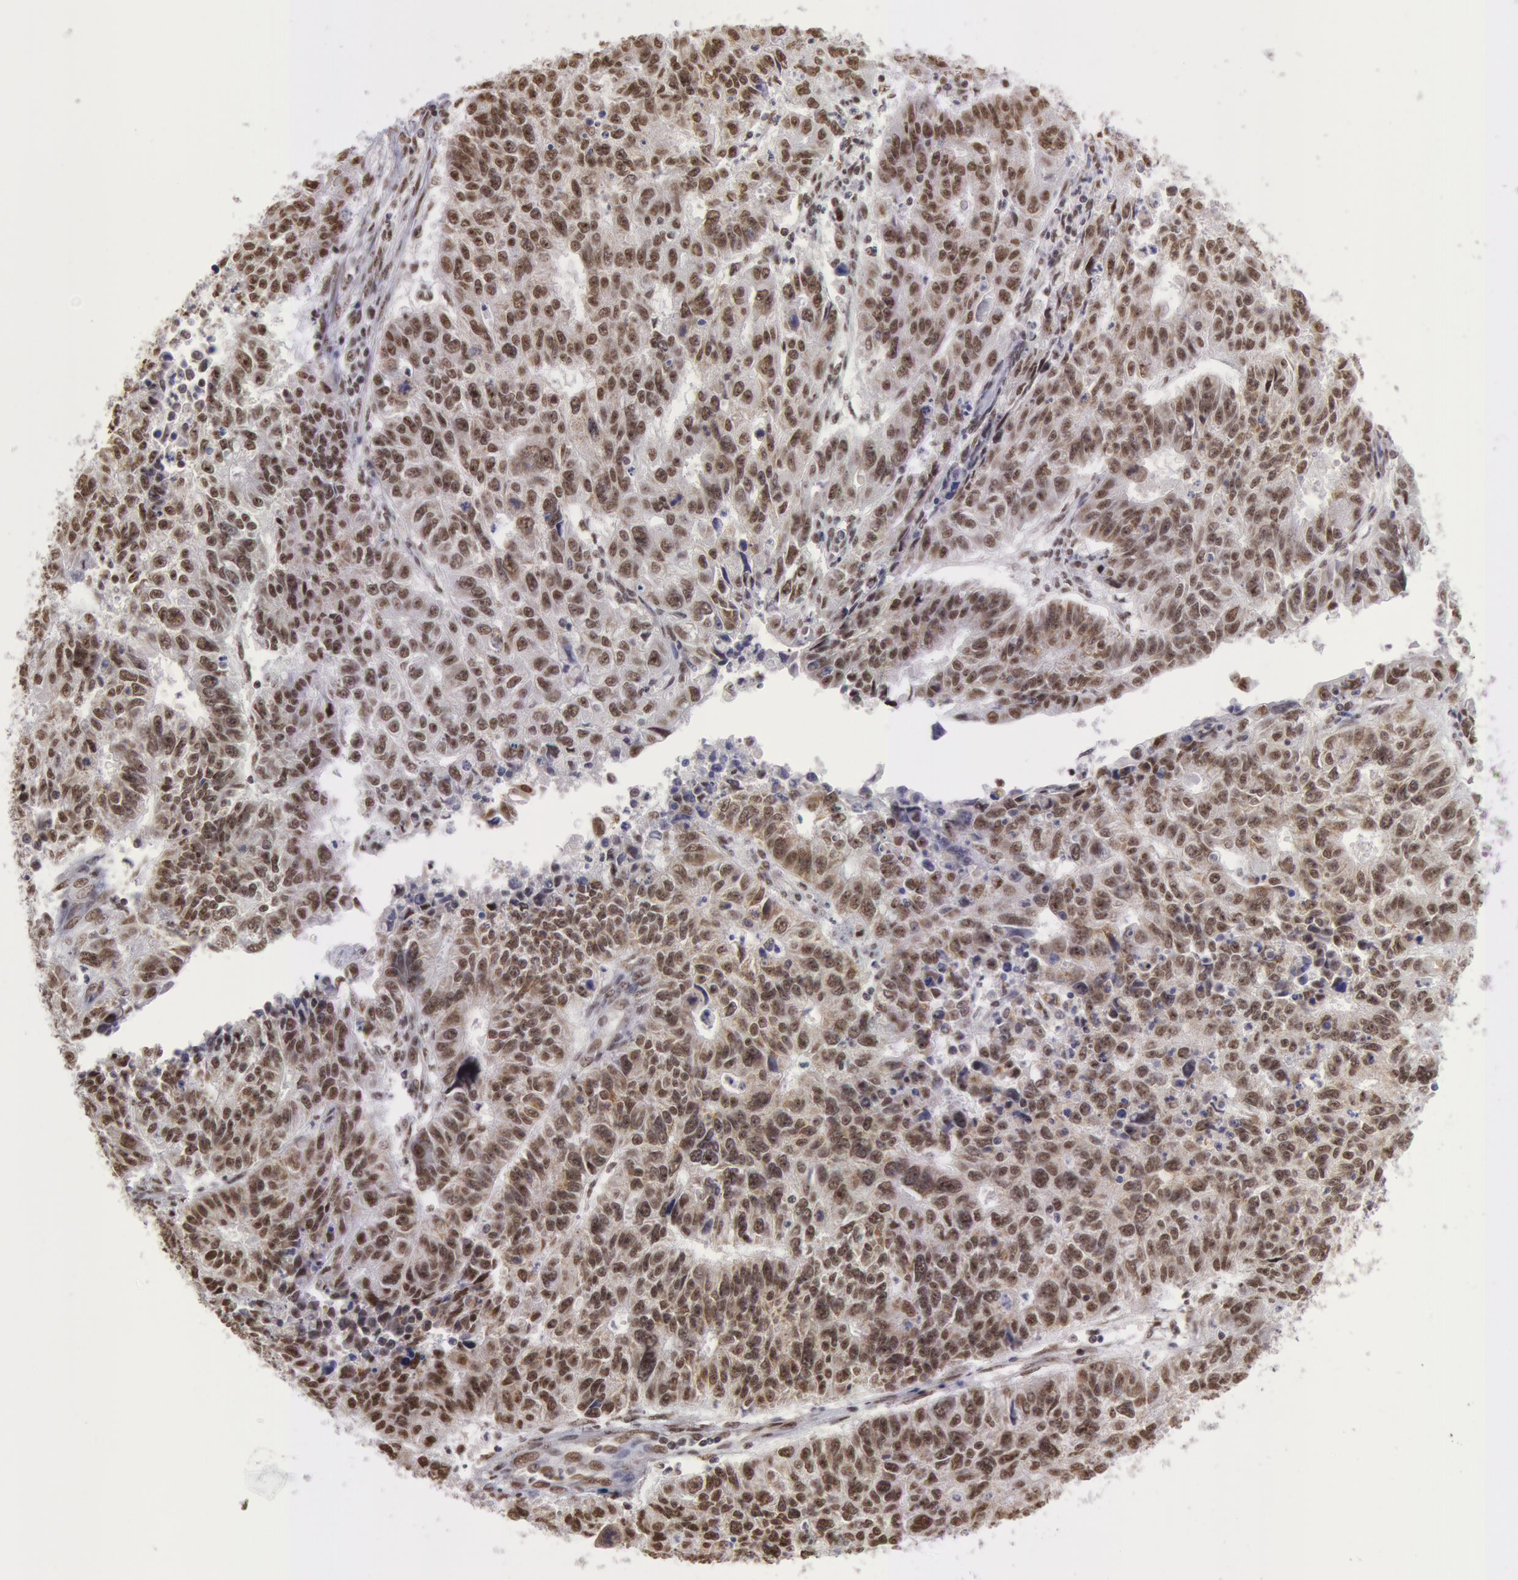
{"staining": {"intensity": "moderate", "quantity": "25%-75%", "location": "nuclear"}, "tissue": "endometrial cancer", "cell_type": "Tumor cells", "image_type": "cancer", "snomed": [{"axis": "morphology", "description": "Adenocarcinoma, NOS"}, {"axis": "topography", "description": "Endometrium"}], "caption": "Protein expression analysis of human endometrial cancer reveals moderate nuclear expression in about 25%-75% of tumor cells.", "gene": "VRTN", "patient": {"sex": "female", "age": 42}}